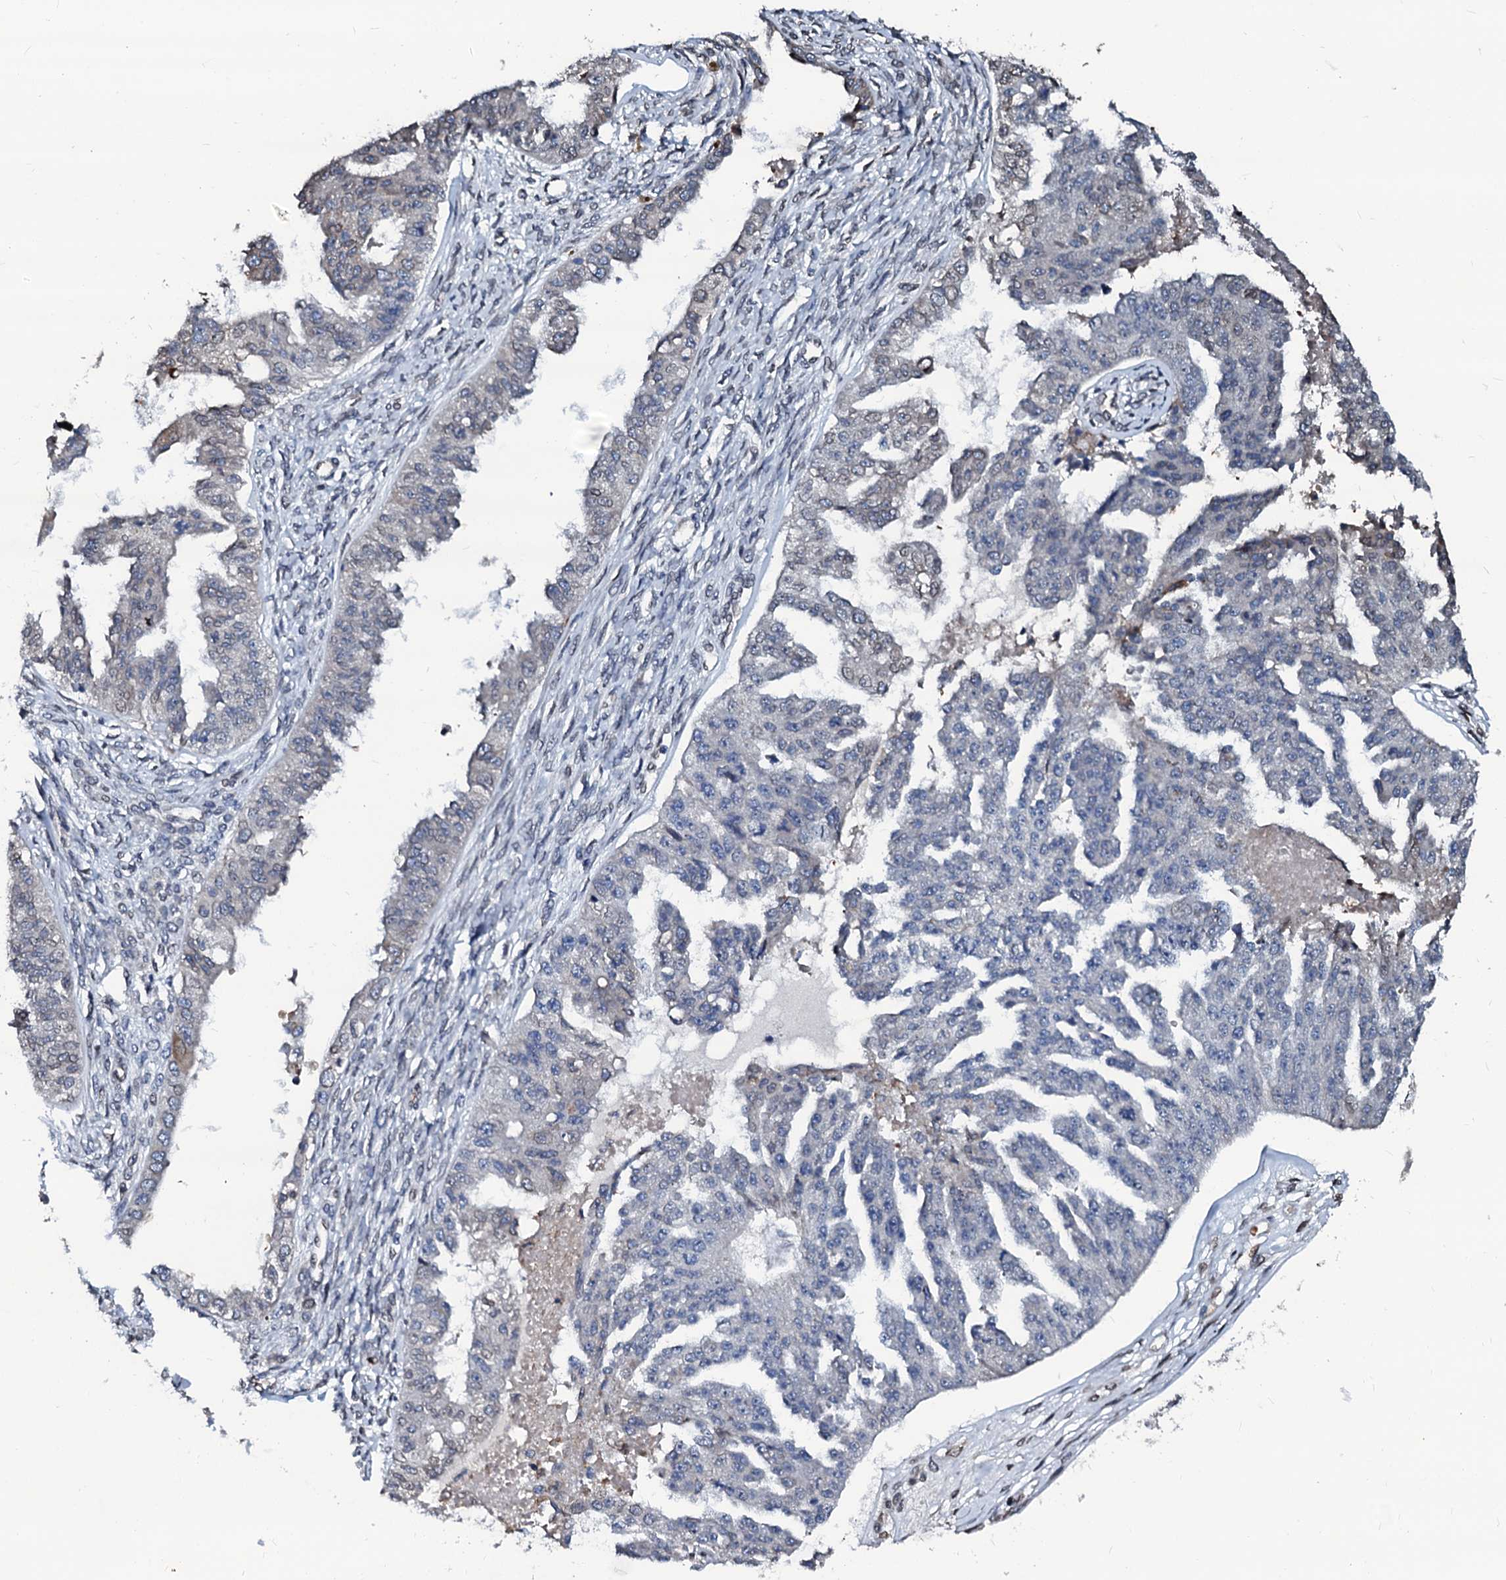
{"staining": {"intensity": "negative", "quantity": "none", "location": "none"}, "tissue": "ovarian cancer", "cell_type": "Tumor cells", "image_type": "cancer", "snomed": [{"axis": "morphology", "description": "Cystadenocarcinoma, serous, NOS"}, {"axis": "topography", "description": "Ovary"}], "caption": "Immunohistochemistry (IHC) histopathology image of ovarian serous cystadenocarcinoma stained for a protein (brown), which demonstrates no staining in tumor cells.", "gene": "NRP2", "patient": {"sex": "female", "age": 58}}